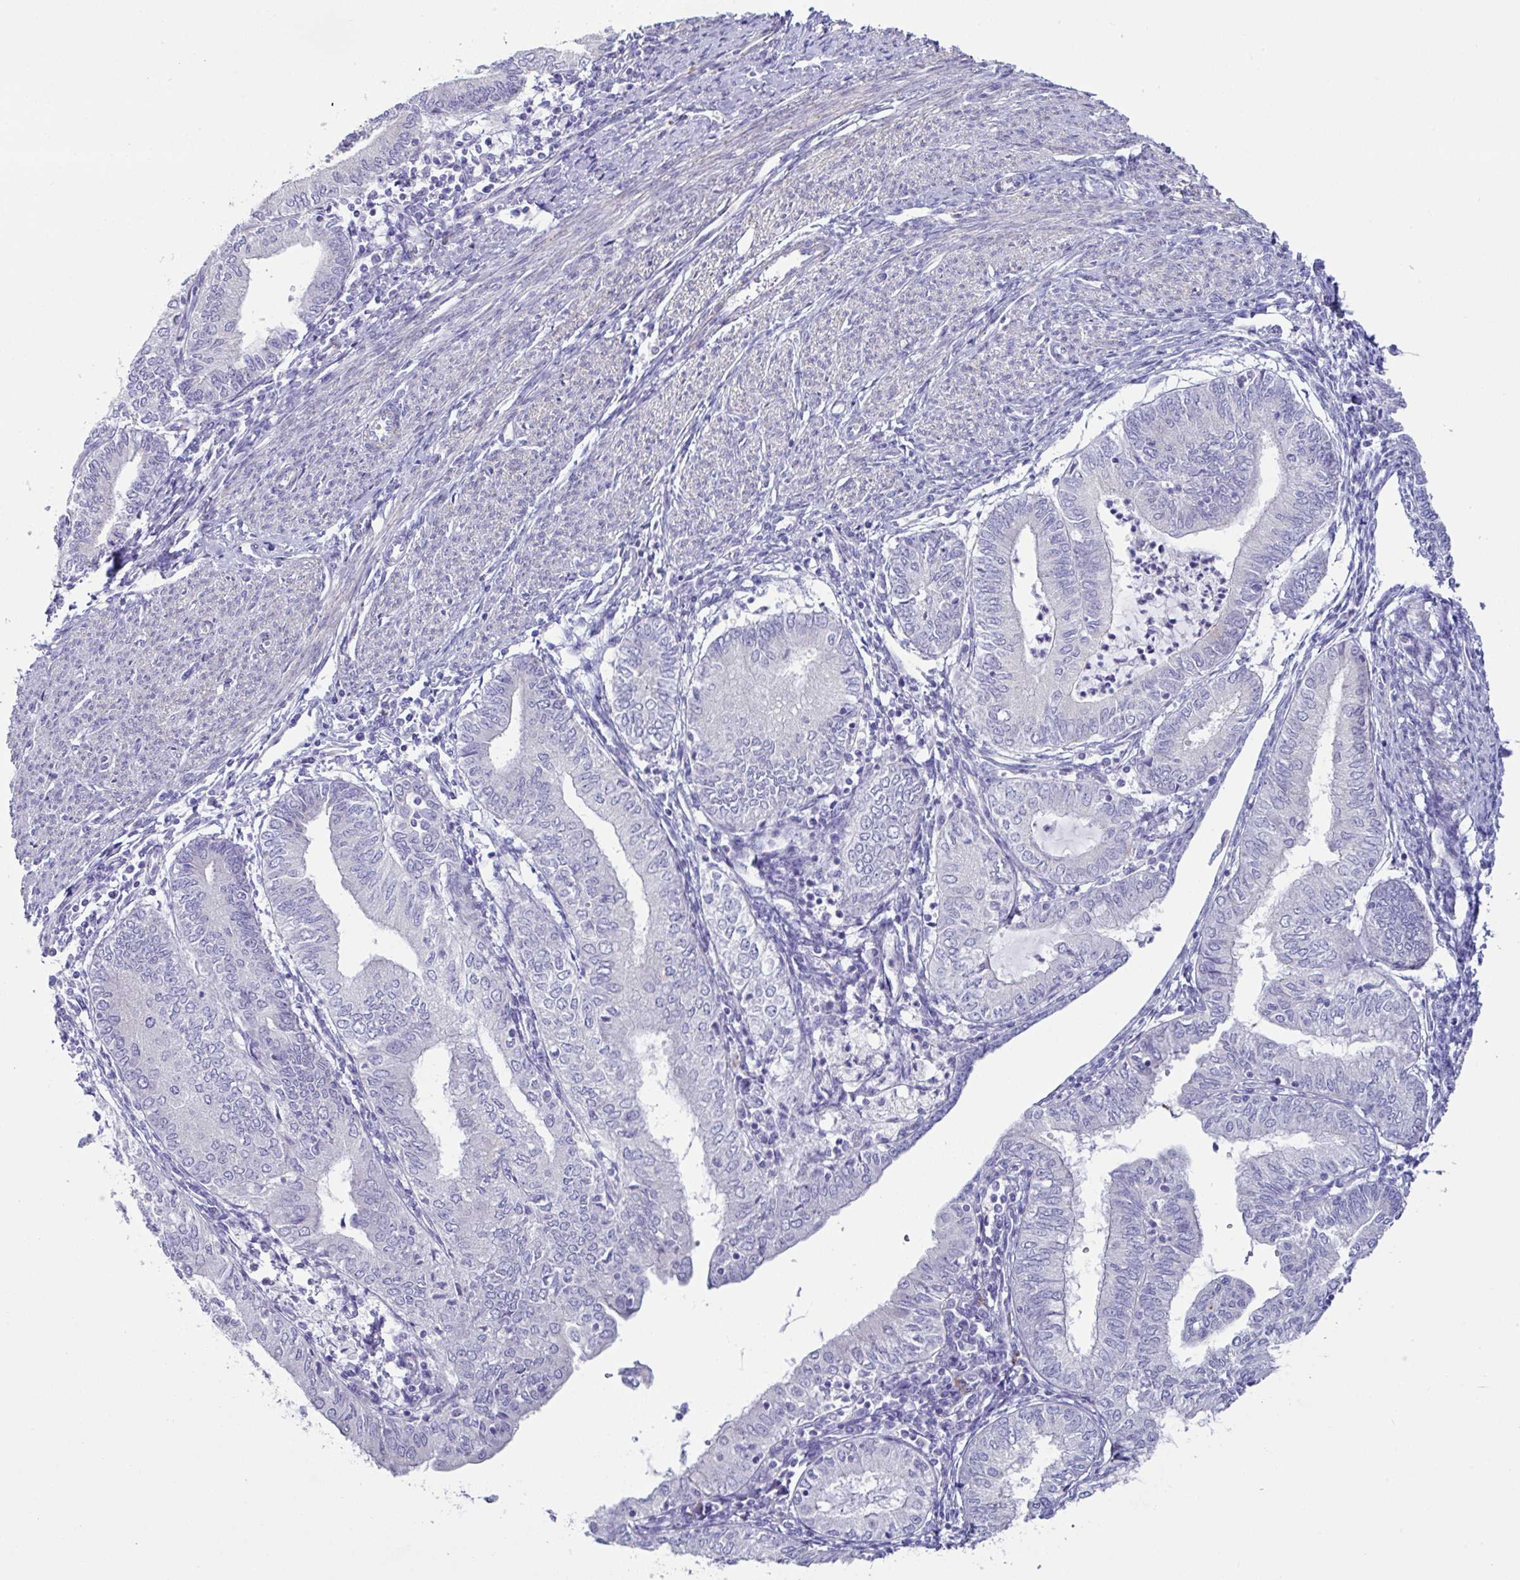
{"staining": {"intensity": "negative", "quantity": "none", "location": "none"}, "tissue": "endometrial cancer", "cell_type": "Tumor cells", "image_type": "cancer", "snomed": [{"axis": "morphology", "description": "Adenocarcinoma, NOS"}, {"axis": "topography", "description": "Endometrium"}], "caption": "Protein analysis of endometrial cancer reveals no significant positivity in tumor cells. The staining was performed using DAB to visualize the protein expression in brown, while the nuclei were stained in blue with hematoxylin (Magnification: 20x).", "gene": "MED11", "patient": {"sex": "female", "age": 66}}